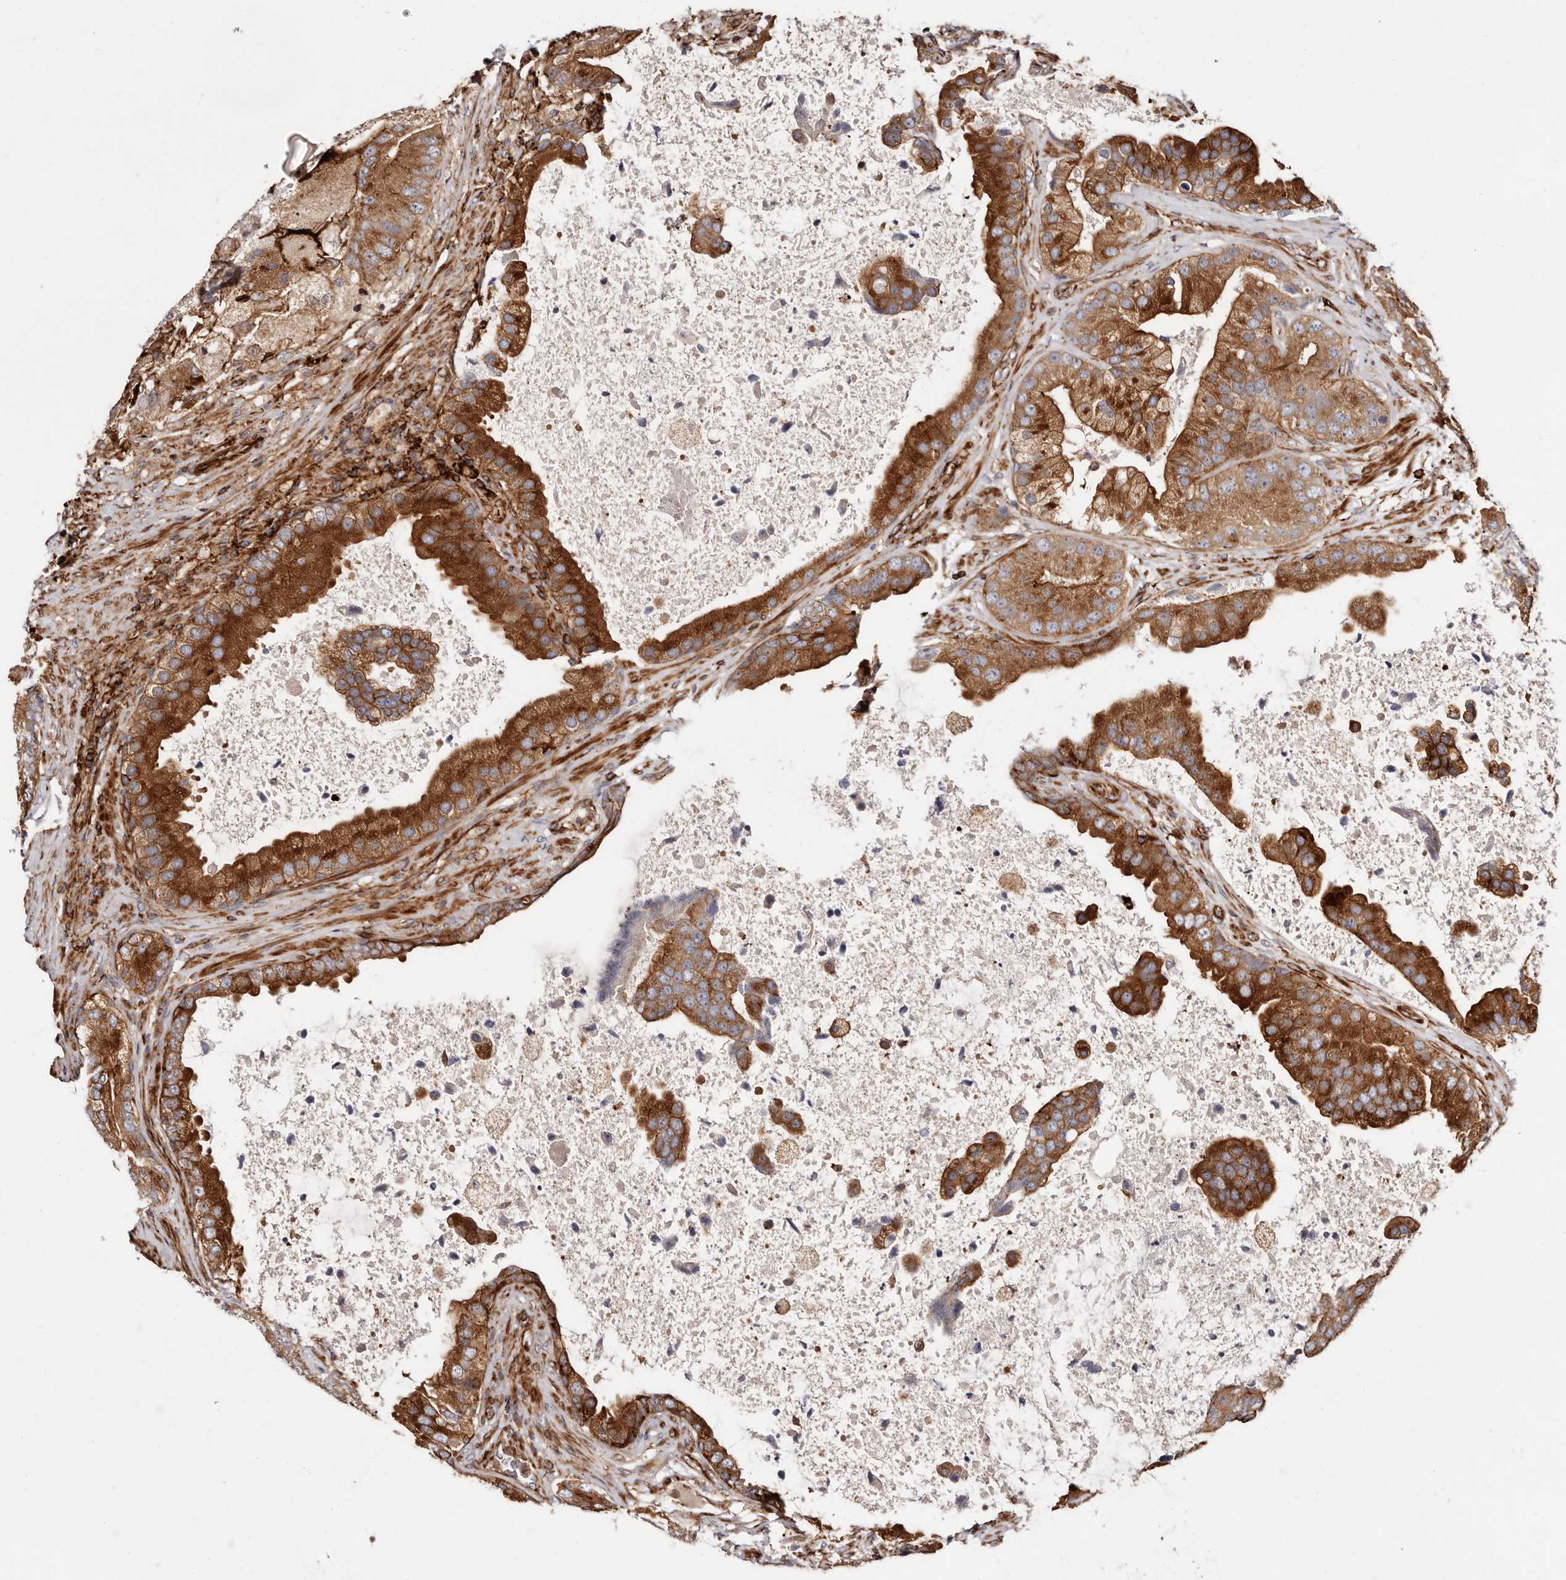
{"staining": {"intensity": "strong", "quantity": ">75%", "location": "cytoplasmic/membranous"}, "tissue": "prostate cancer", "cell_type": "Tumor cells", "image_type": "cancer", "snomed": [{"axis": "morphology", "description": "Adenocarcinoma, High grade"}, {"axis": "topography", "description": "Prostate"}], "caption": "Adenocarcinoma (high-grade) (prostate) stained with immunohistochemistry (IHC) exhibits strong cytoplasmic/membranous positivity in approximately >75% of tumor cells.", "gene": "PTPN22", "patient": {"sex": "male", "age": 70}}